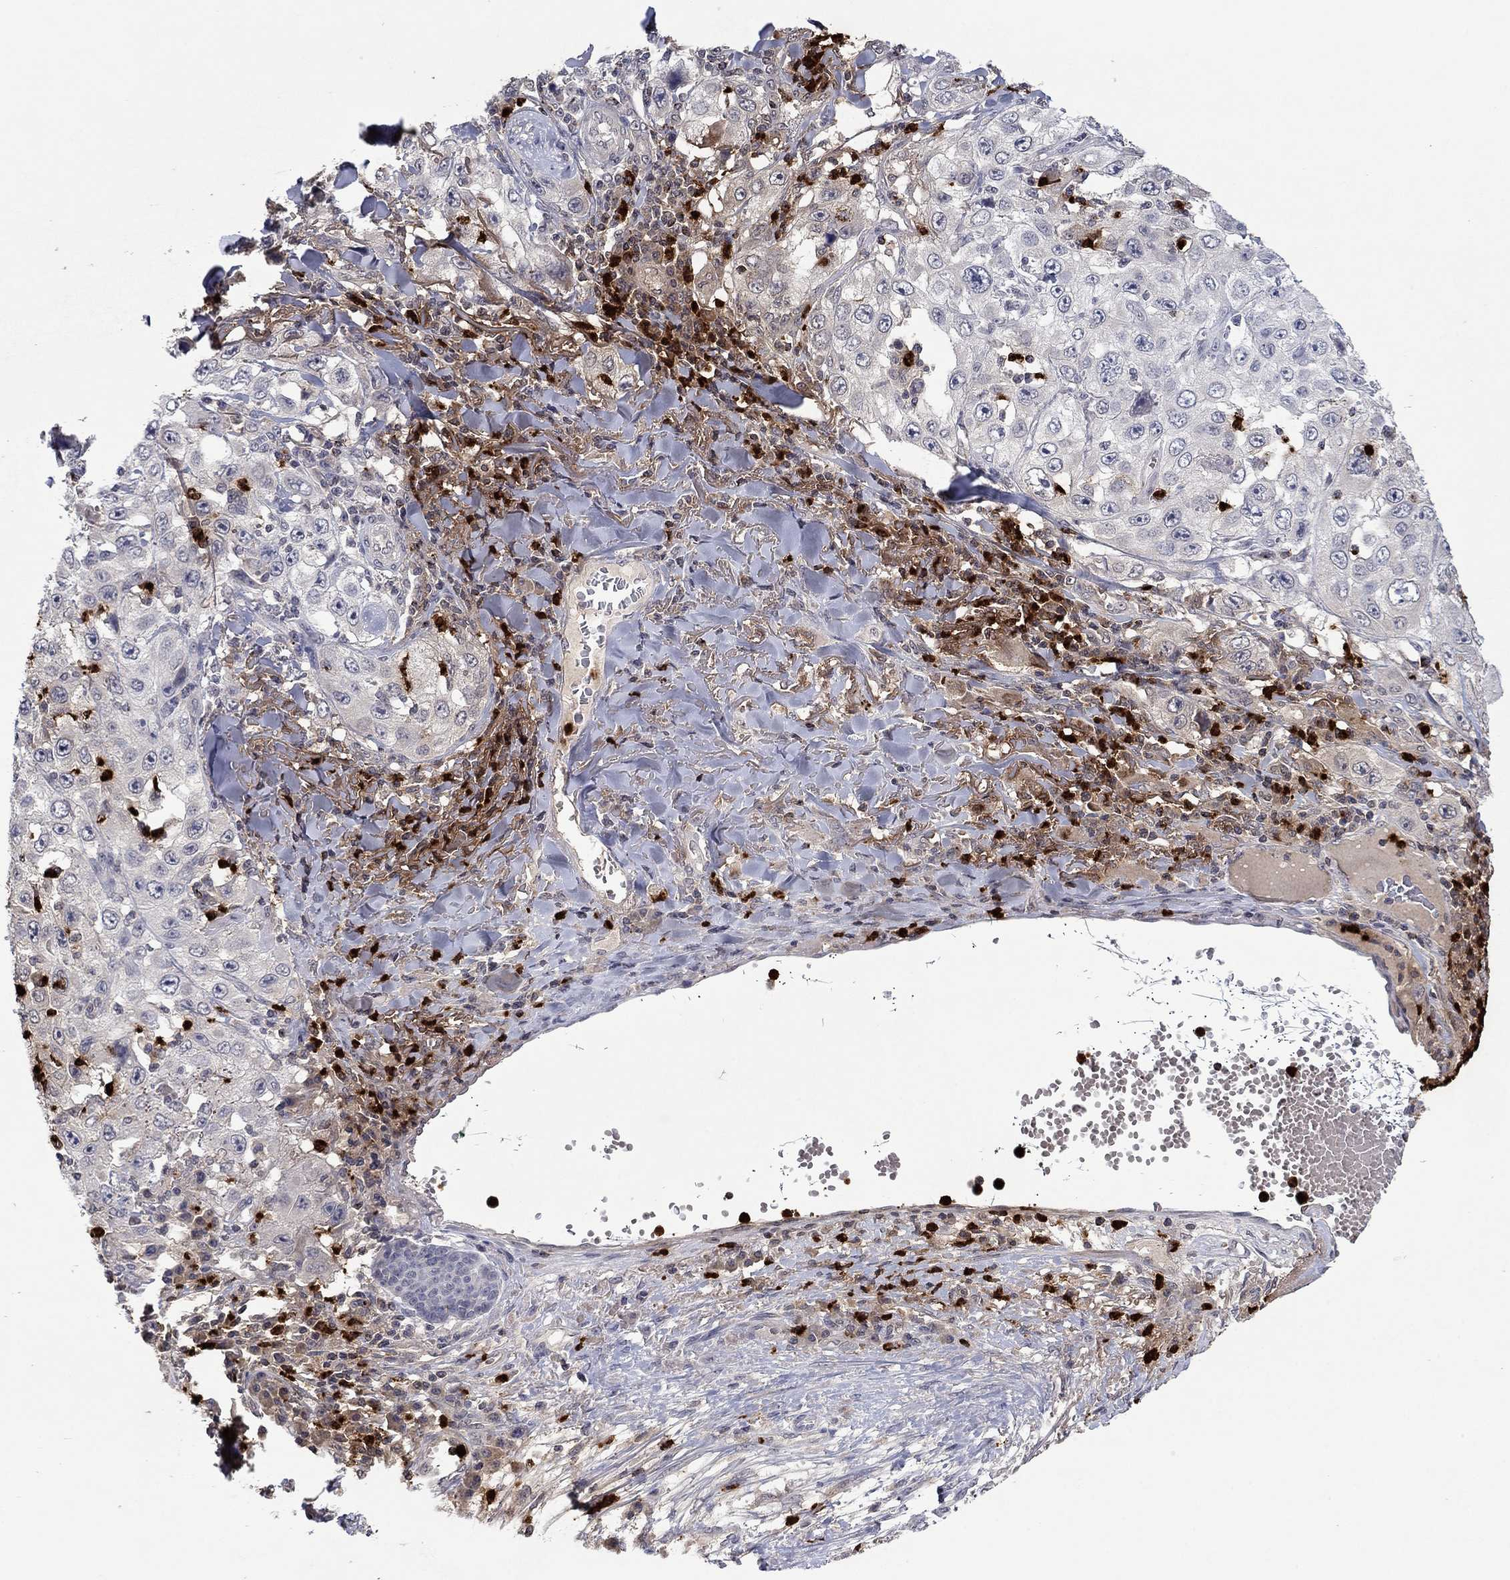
{"staining": {"intensity": "negative", "quantity": "none", "location": "none"}, "tissue": "skin cancer", "cell_type": "Tumor cells", "image_type": "cancer", "snomed": [{"axis": "morphology", "description": "Squamous cell carcinoma, NOS"}, {"axis": "topography", "description": "Skin"}], "caption": "Photomicrograph shows no protein expression in tumor cells of skin squamous cell carcinoma tissue.", "gene": "CCL5", "patient": {"sex": "male", "age": 82}}